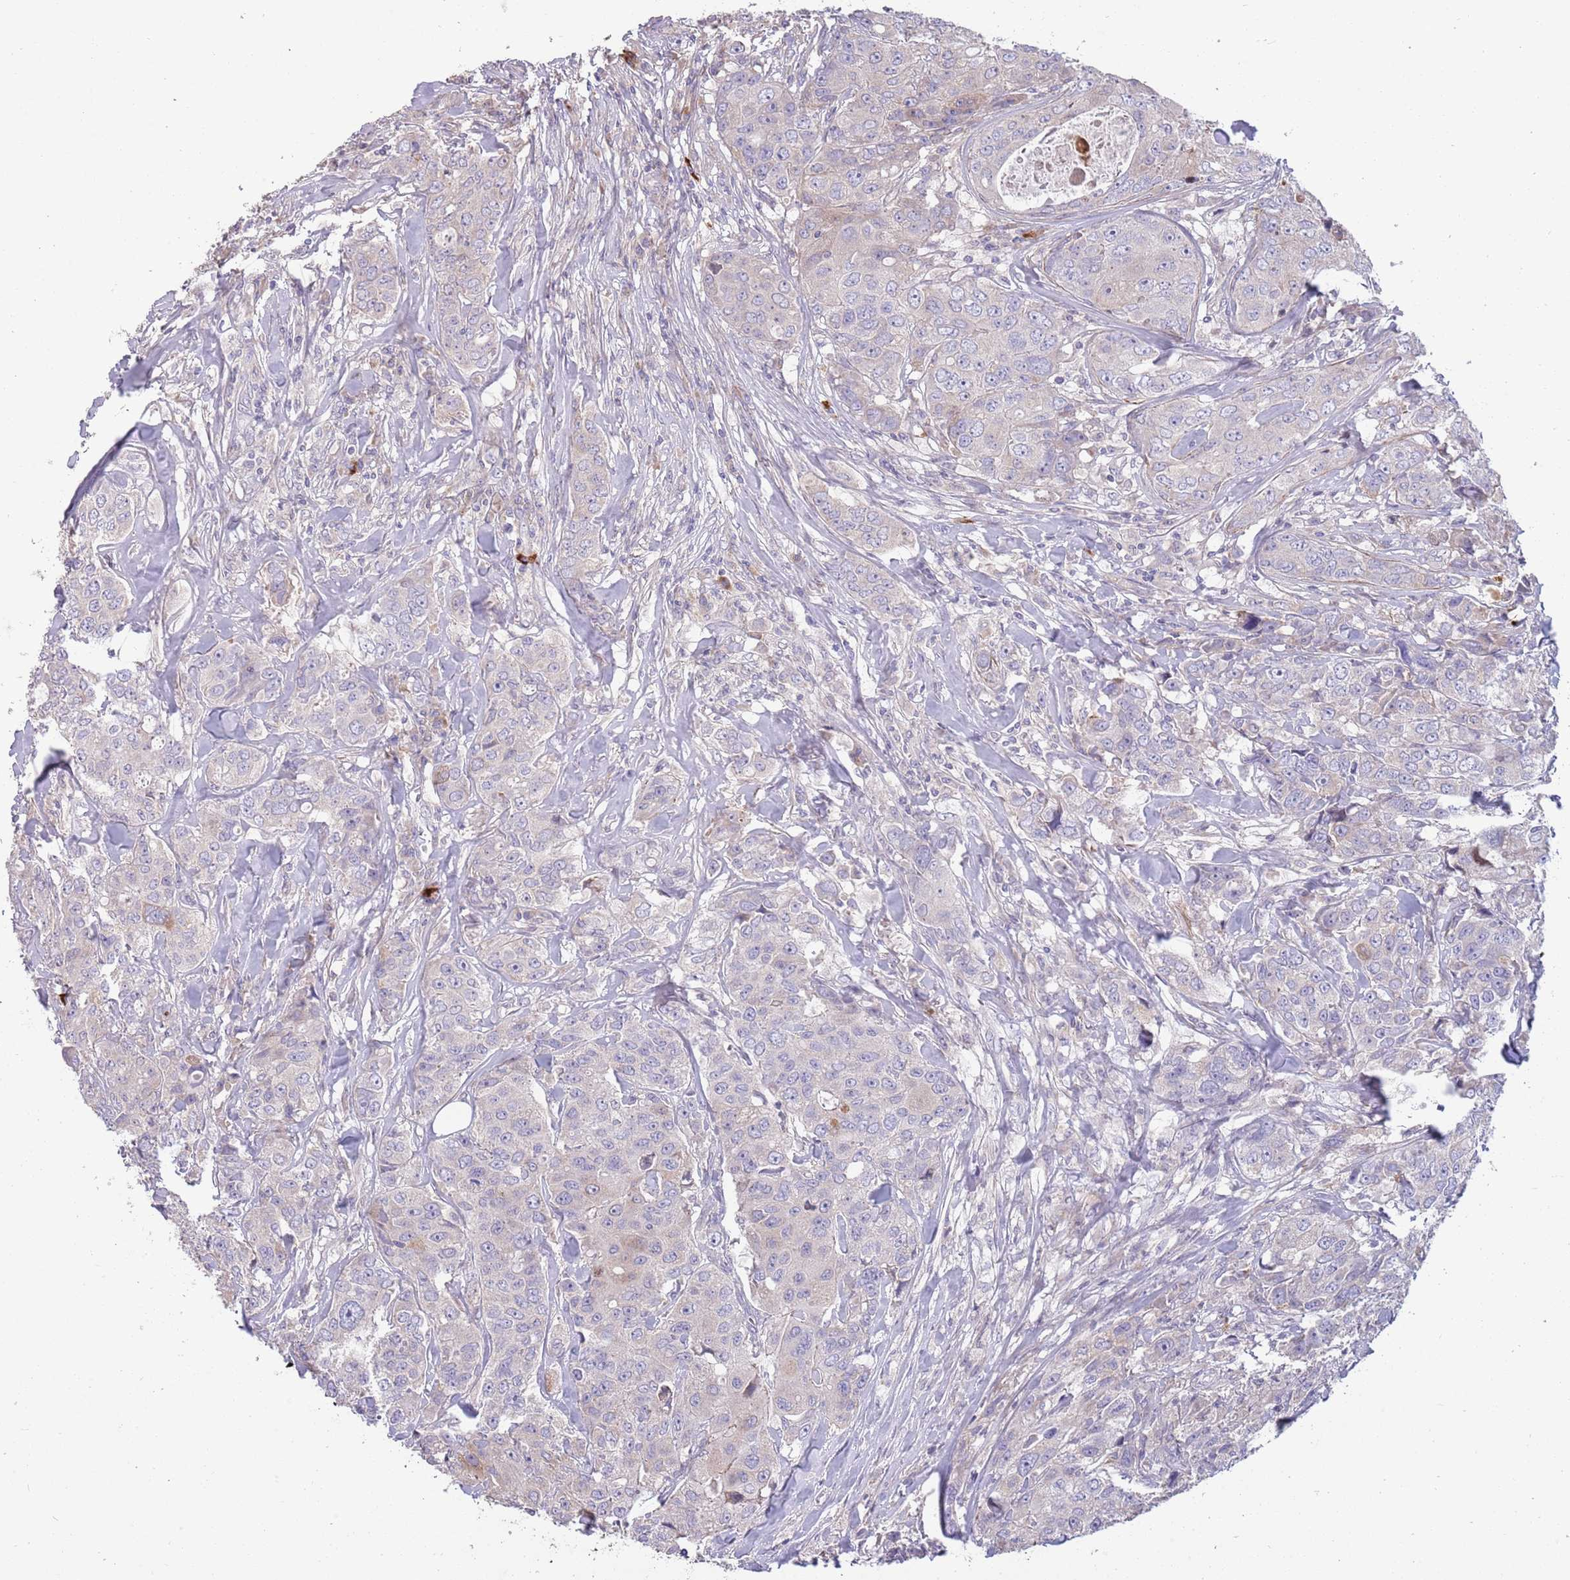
{"staining": {"intensity": "negative", "quantity": "none", "location": "none"}, "tissue": "breast cancer", "cell_type": "Tumor cells", "image_type": "cancer", "snomed": [{"axis": "morphology", "description": "Duct carcinoma"}, {"axis": "topography", "description": "Breast"}], "caption": "Immunohistochemical staining of intraductal carcinoma (breast) reveals no significant expression in tumor cells.", "gene": "SUSD1", "patient": {"sex": "female", "age": 43}}